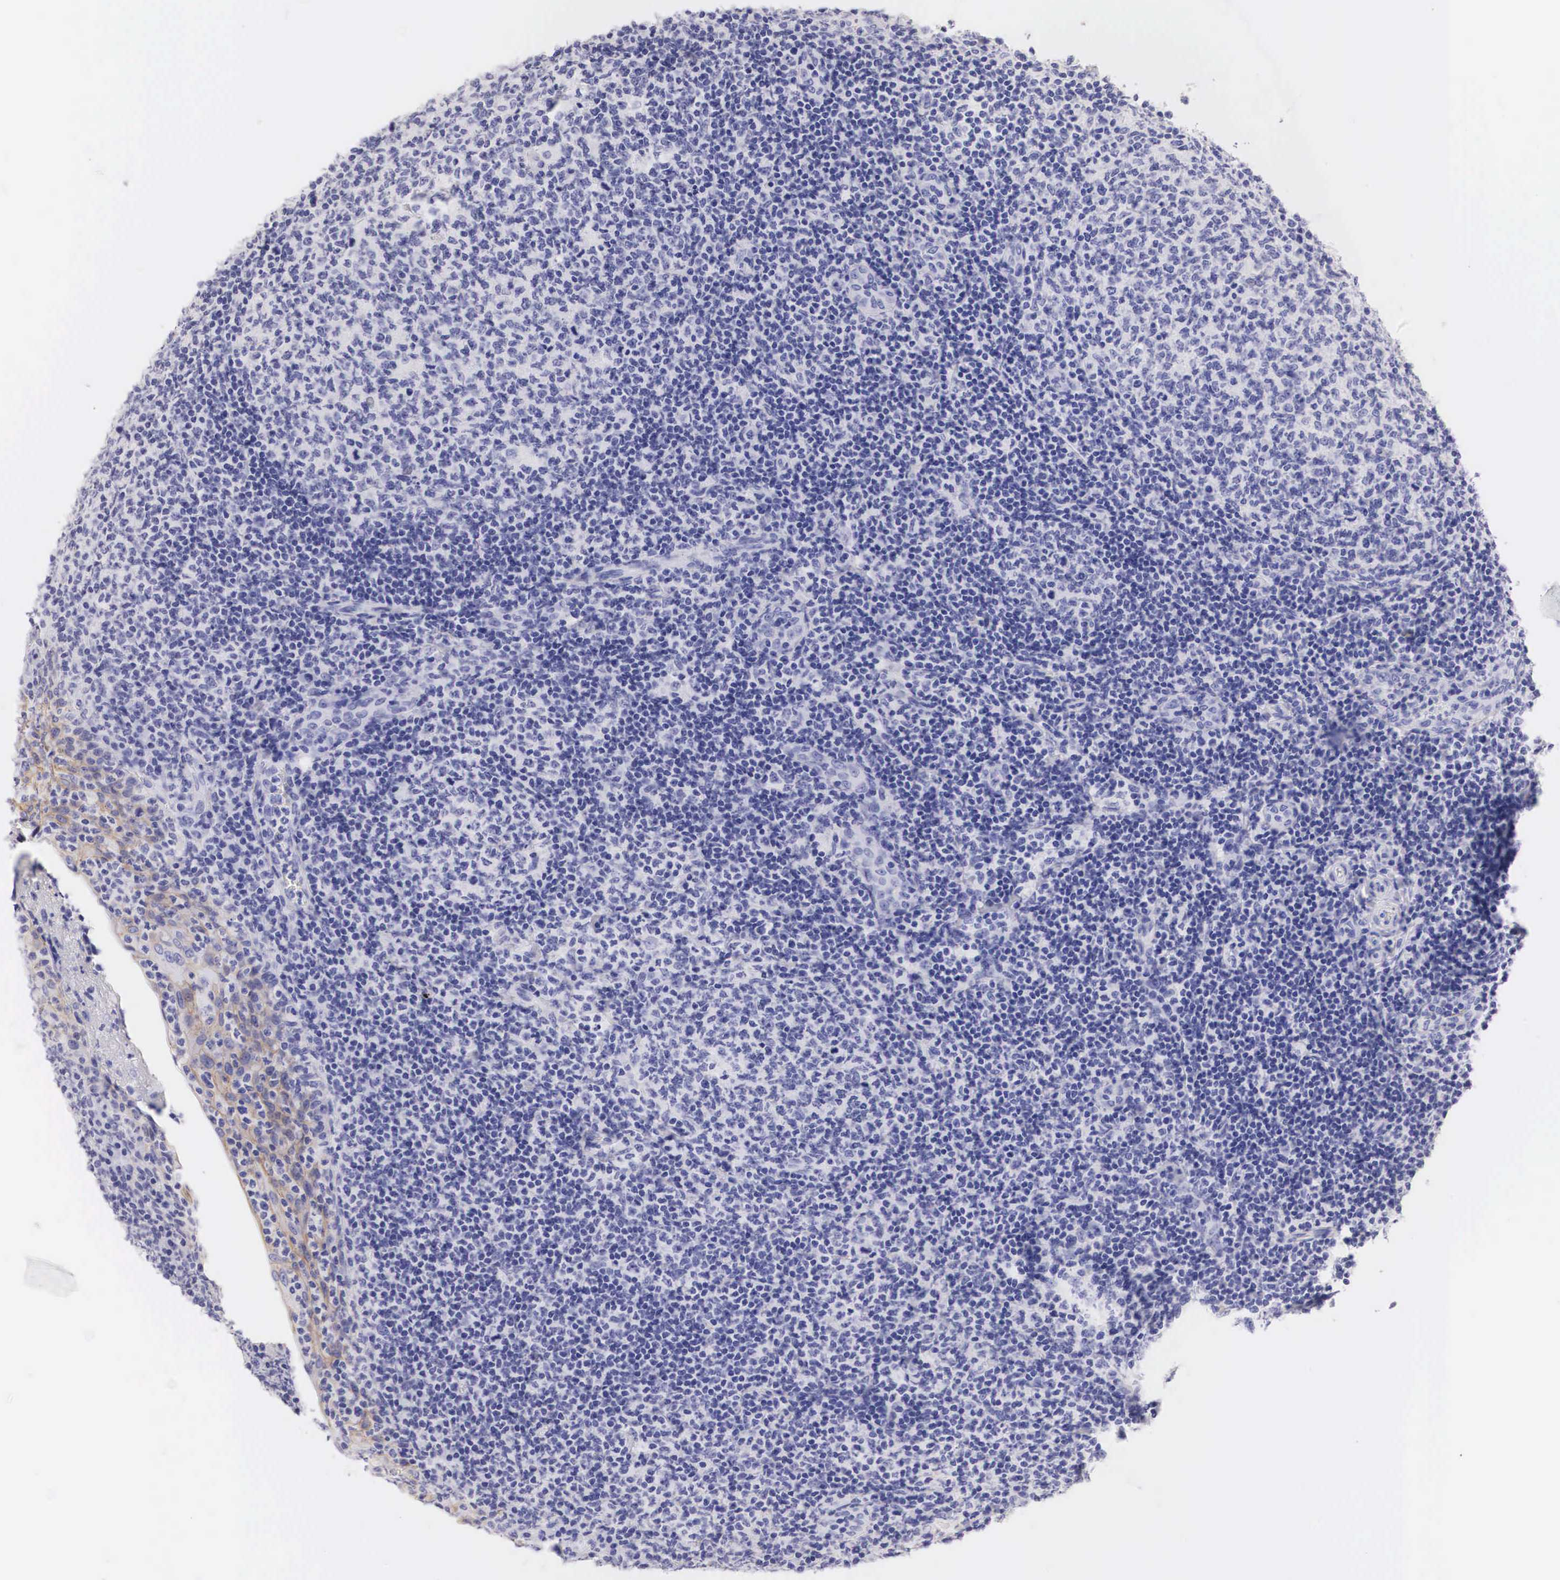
{"staining": {"intensity": "negative", "quantity": "none", "location": "none"}, "tissue": "tonsil", "cell_type": "Germinal center cells", "image_type": "normal", "snomed": [{"axis": "morphology", "description": "Normal tissue, NOS"}, {"axis": "topography", "description": "Tonsil"}], "caption": "A histopathology image of human tonsil is negative for staining in germinal center cells. (Brightfield microscopy of DAB immunohistochemistry (IHC) at high magnification).", "gene": "ERBB2", "patient": {"sex": "female", "age": 3}}